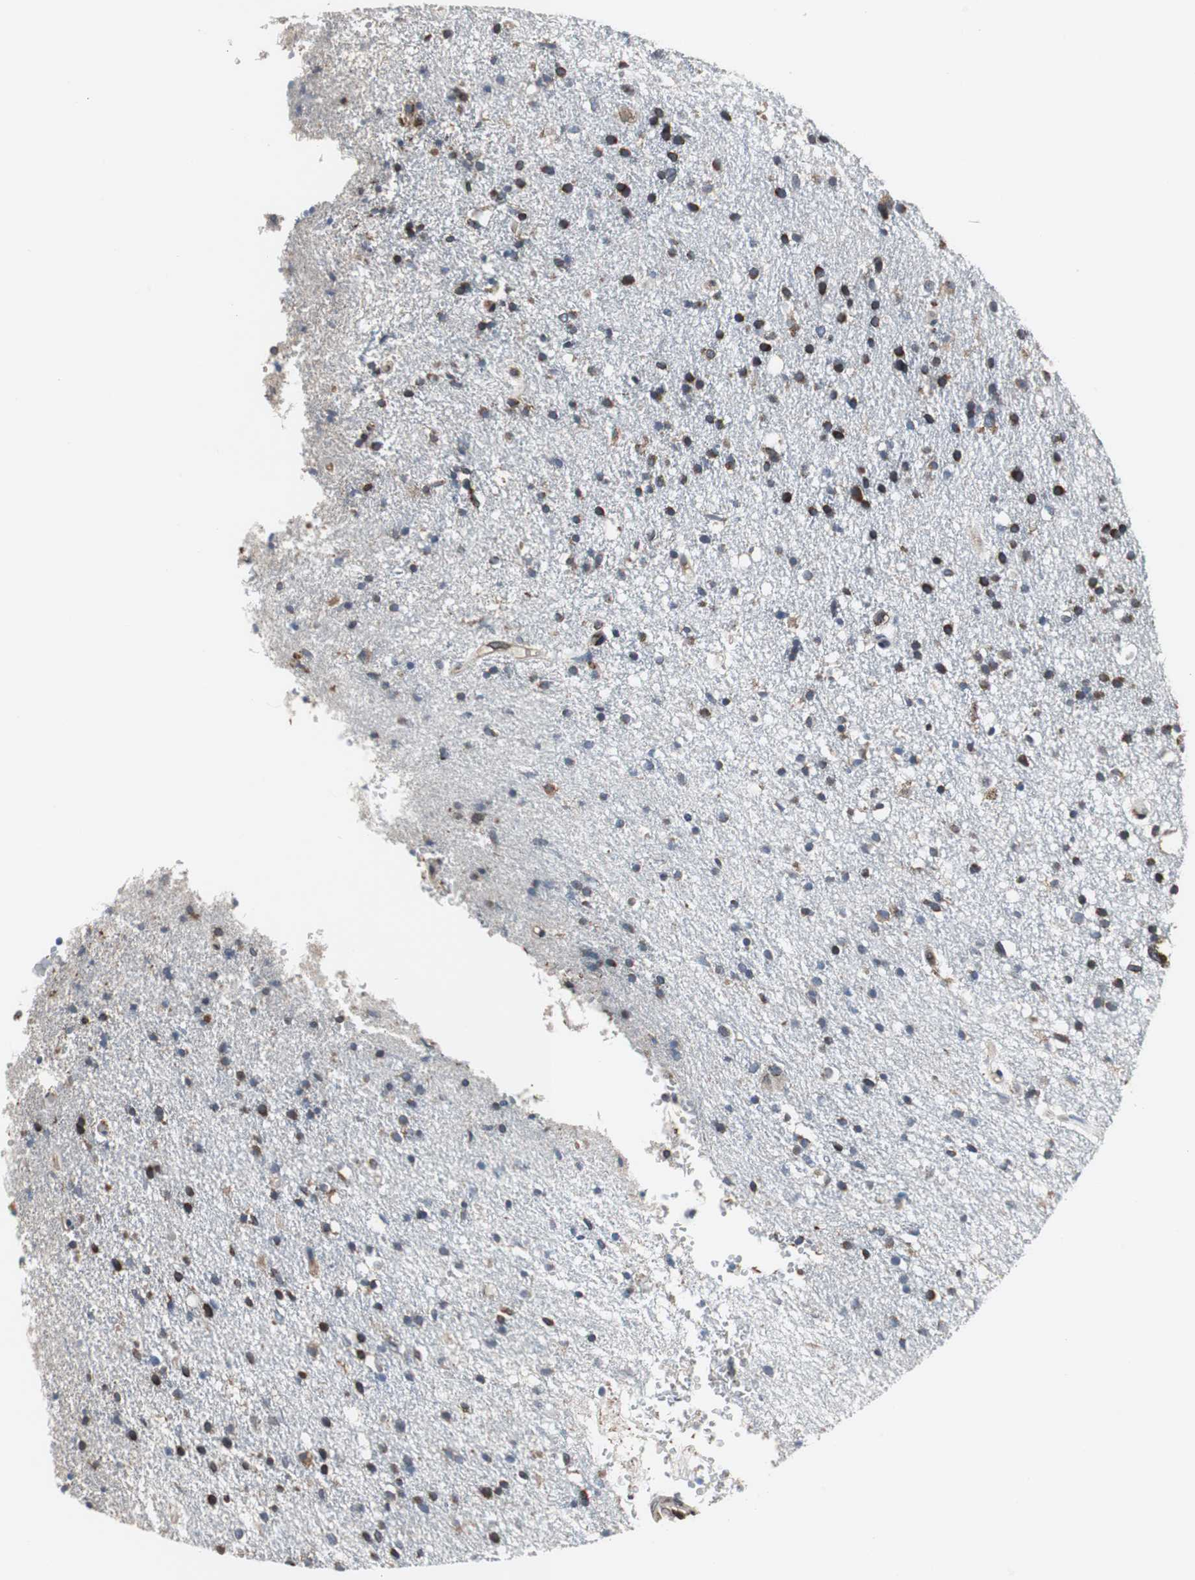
{"staining": {"intensity": "strong", "quantity": "25%-75%", "location": "cytoplasmic/membranous"}, "tissue": "glioma", "cell_type": "Tumor cells", "image_type": "cancer", "snomed": [{"axis": "morphology", "description": "Glioma, malignant, High grade"}, {"axis": "topography", "description": "Brain"}], "caption": "A high amount of strong cytoplasmic/membranous positivity is seen in approximately 25%-75% of tumor cells in glioma tissue. The staining is performed using DAB brown chromogen to label protein expression. The nuclei are counter-stained blue using hematoxylin.", "gene": "CALU", "patient": {"sex": "male", "age": 33}}